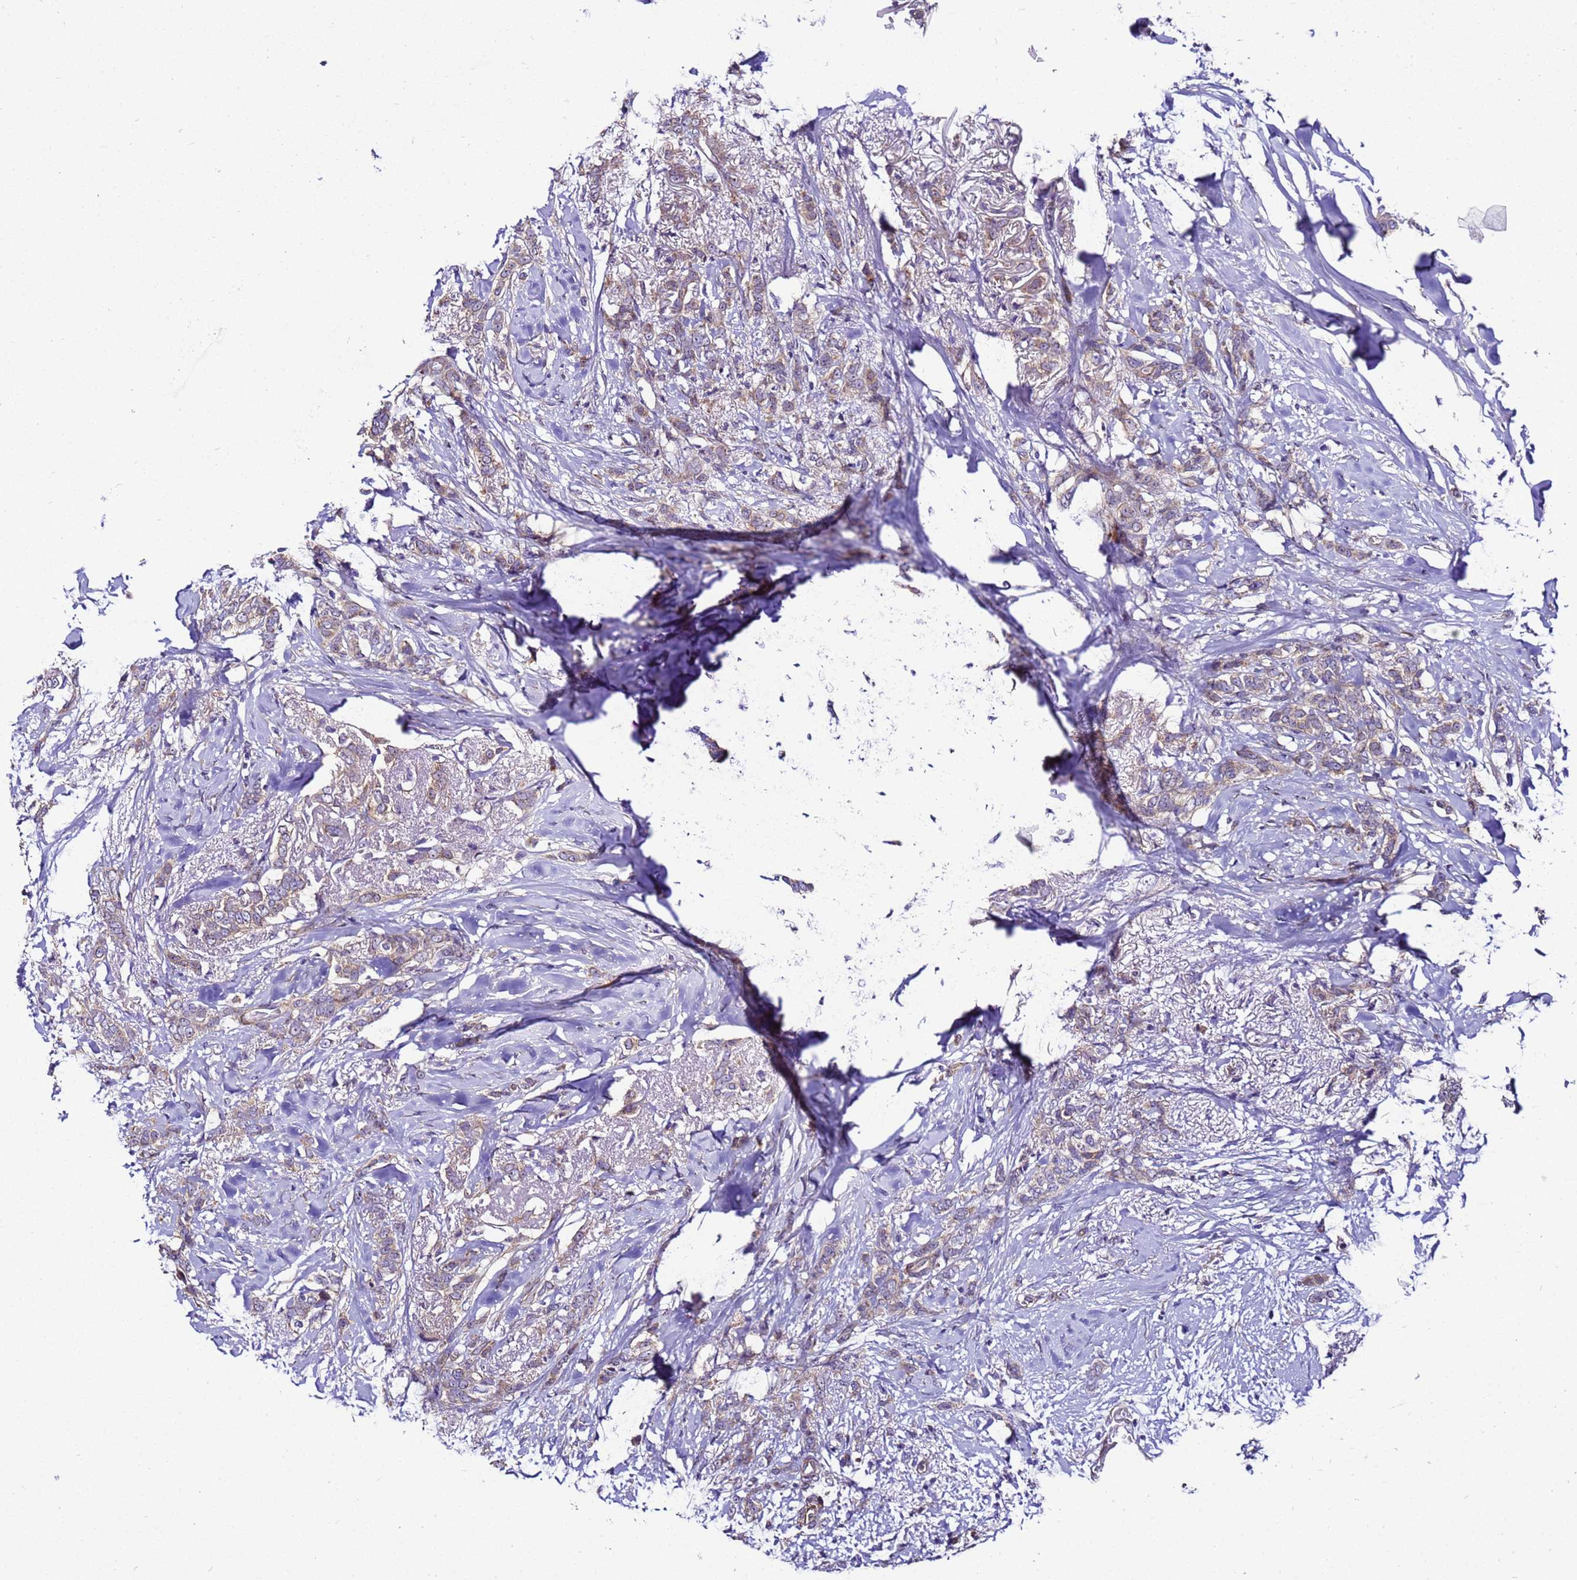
{"staining": {"intensity": "weak", "quantity": "25%-75%", "location": "cytoplasmic/membranous"}, "tissue": "breast cancer", "cell_type": "Tumor cells", "image_type": "cancer", "snomed": [{"axis": "morphology", "description": "Duct carcinoma"}, {"axis": "topography", "description": "Breast"}], "caption": "Approximately 25%-75% of tumor cells in human breast cancer (intraductal carcinoma) show weak cytoplasmic/membranous protein expression as visualized by brown immunohistochemical staining.", "gene": "ZNF417", "patient": {"sex": "female", "age": 72}}